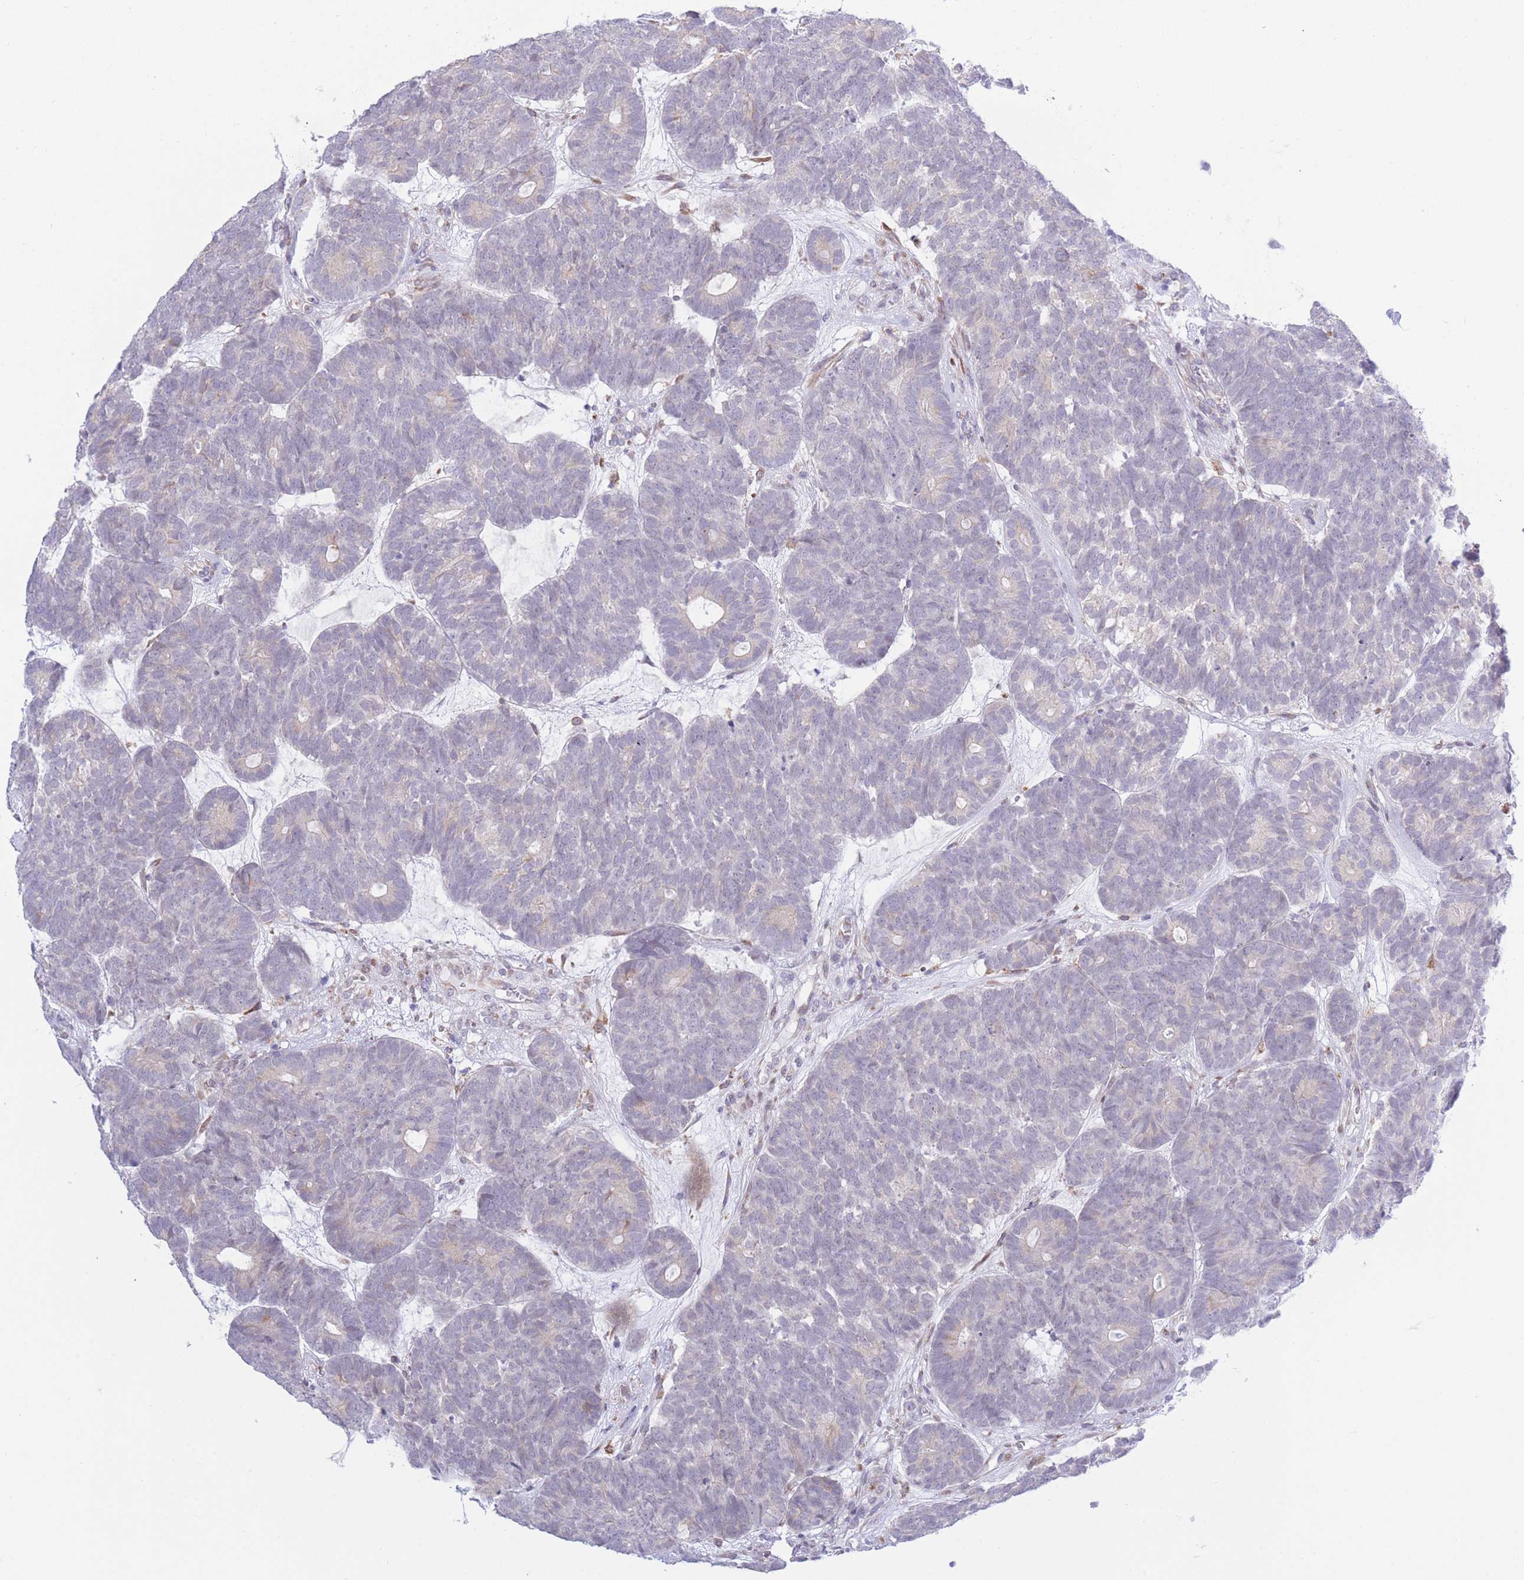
{"staining": {"intensity": "negative", "quantity": "none", "location": "none"}, "tissue": "head and neck cancer", "cell_type": "Tumor cells", "image_type": "cancer", "snomed": [{"axis": "morphology", "description": "Adenocarcinoma, NOS"}, {"axis": "topography", "description": "Head-Neck"}], "caption": "Tumor cells are negative for protein expression in human adenocarcinoma (head and neck).", "gene": "MYDGF", "patient": {"sex": "female", "age": 81}}